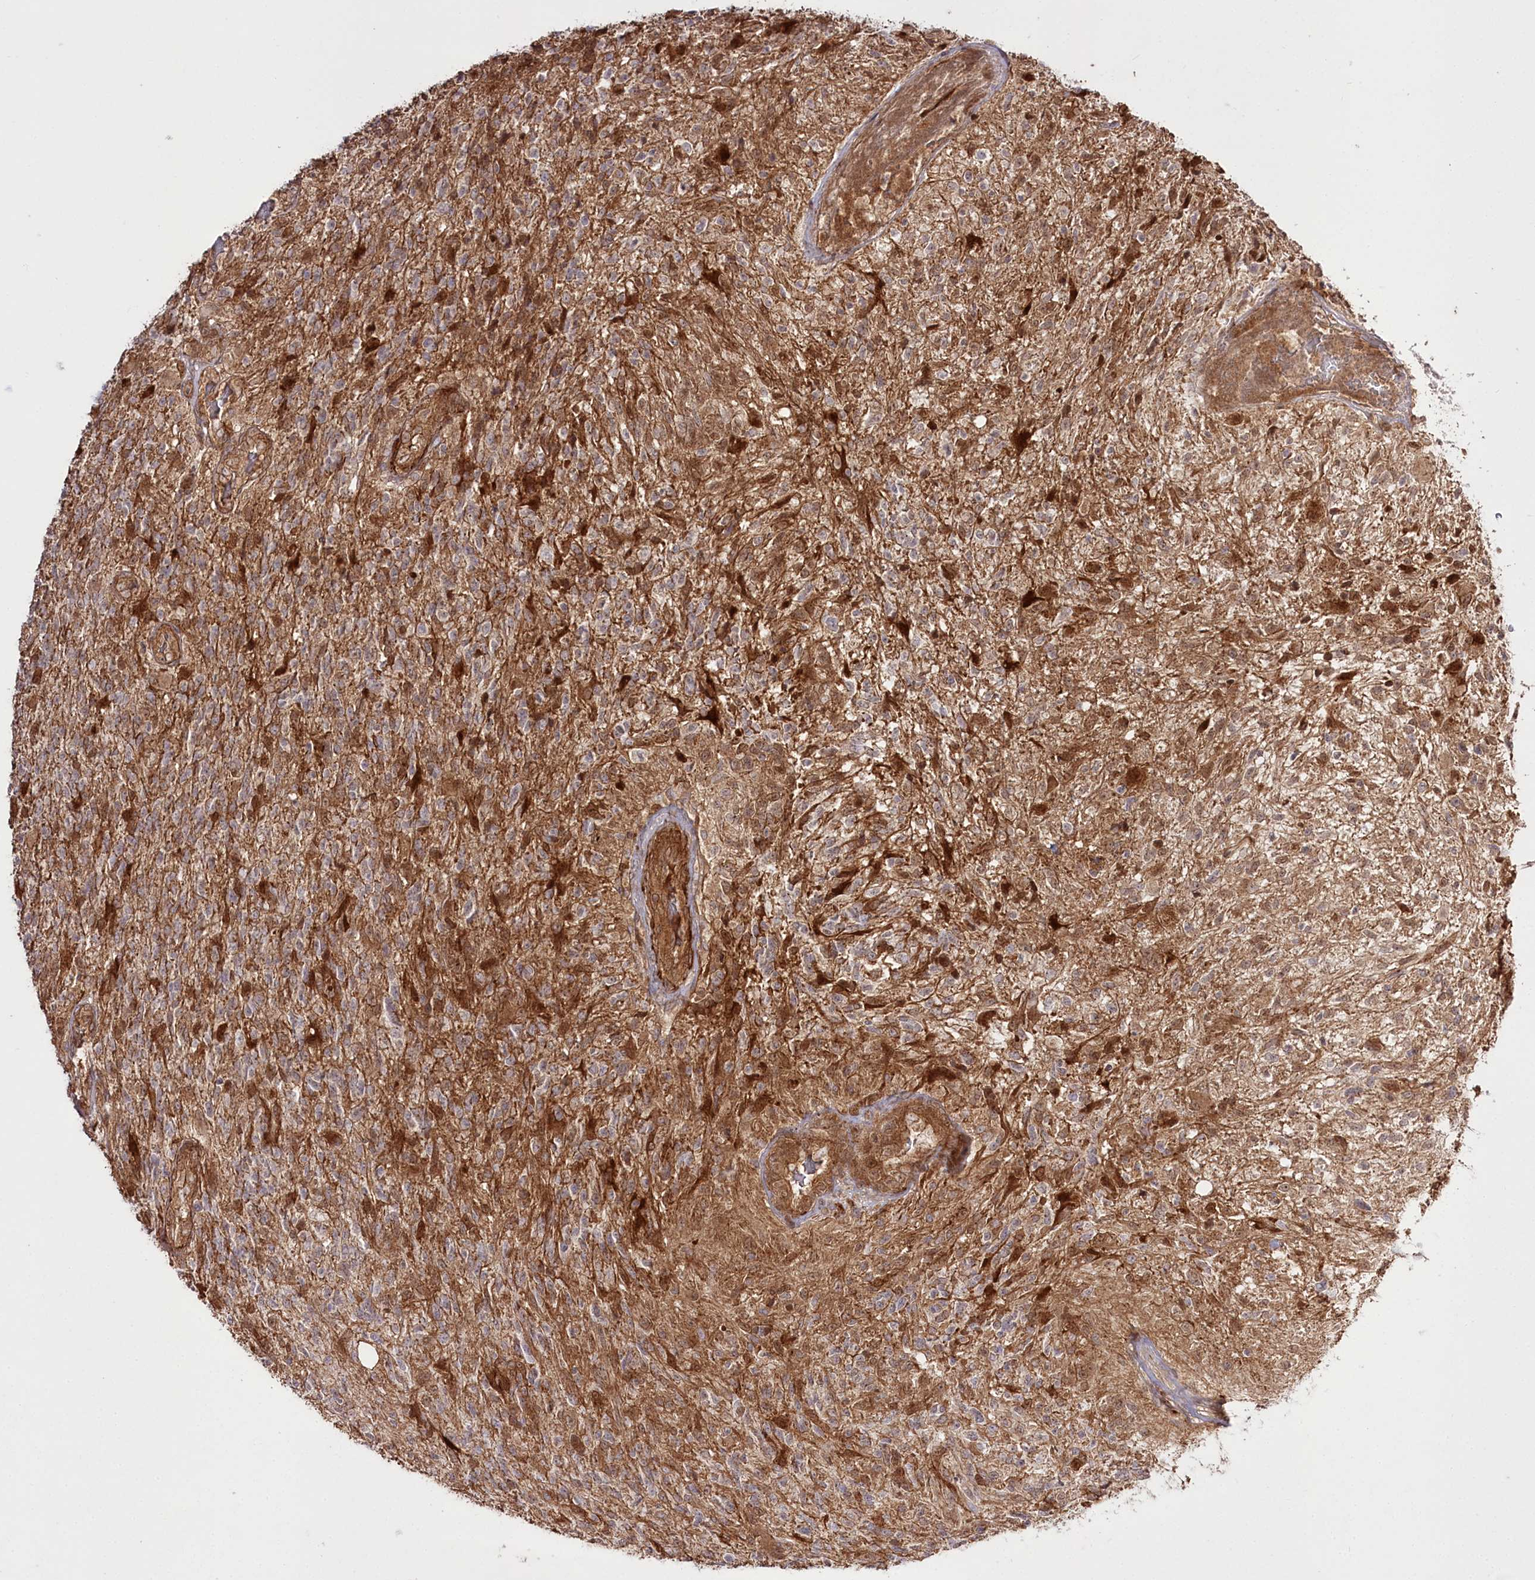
{"staining": {"intensity": "moderate", "quantity": "25%-75%", "location": "cytoplasmic/membranous"}, "tissue": "glioma", "cell_type": "Tumor cells", "image_type": "cancer", "snomed": [{"axis": "morphology", "description": "Glioma, malignant, High grade"}, {"axis": "topography", "description": "Brain"}], "caption": "There is medium levels of moderate cytoplasmic/membranous positivity in tumor cells of malignant glioma (high-grade), as demonstrated by immunohistochemical staining (brown color).", "gene": "REXO2", "patient": {"sex": "male", "age": 56}}